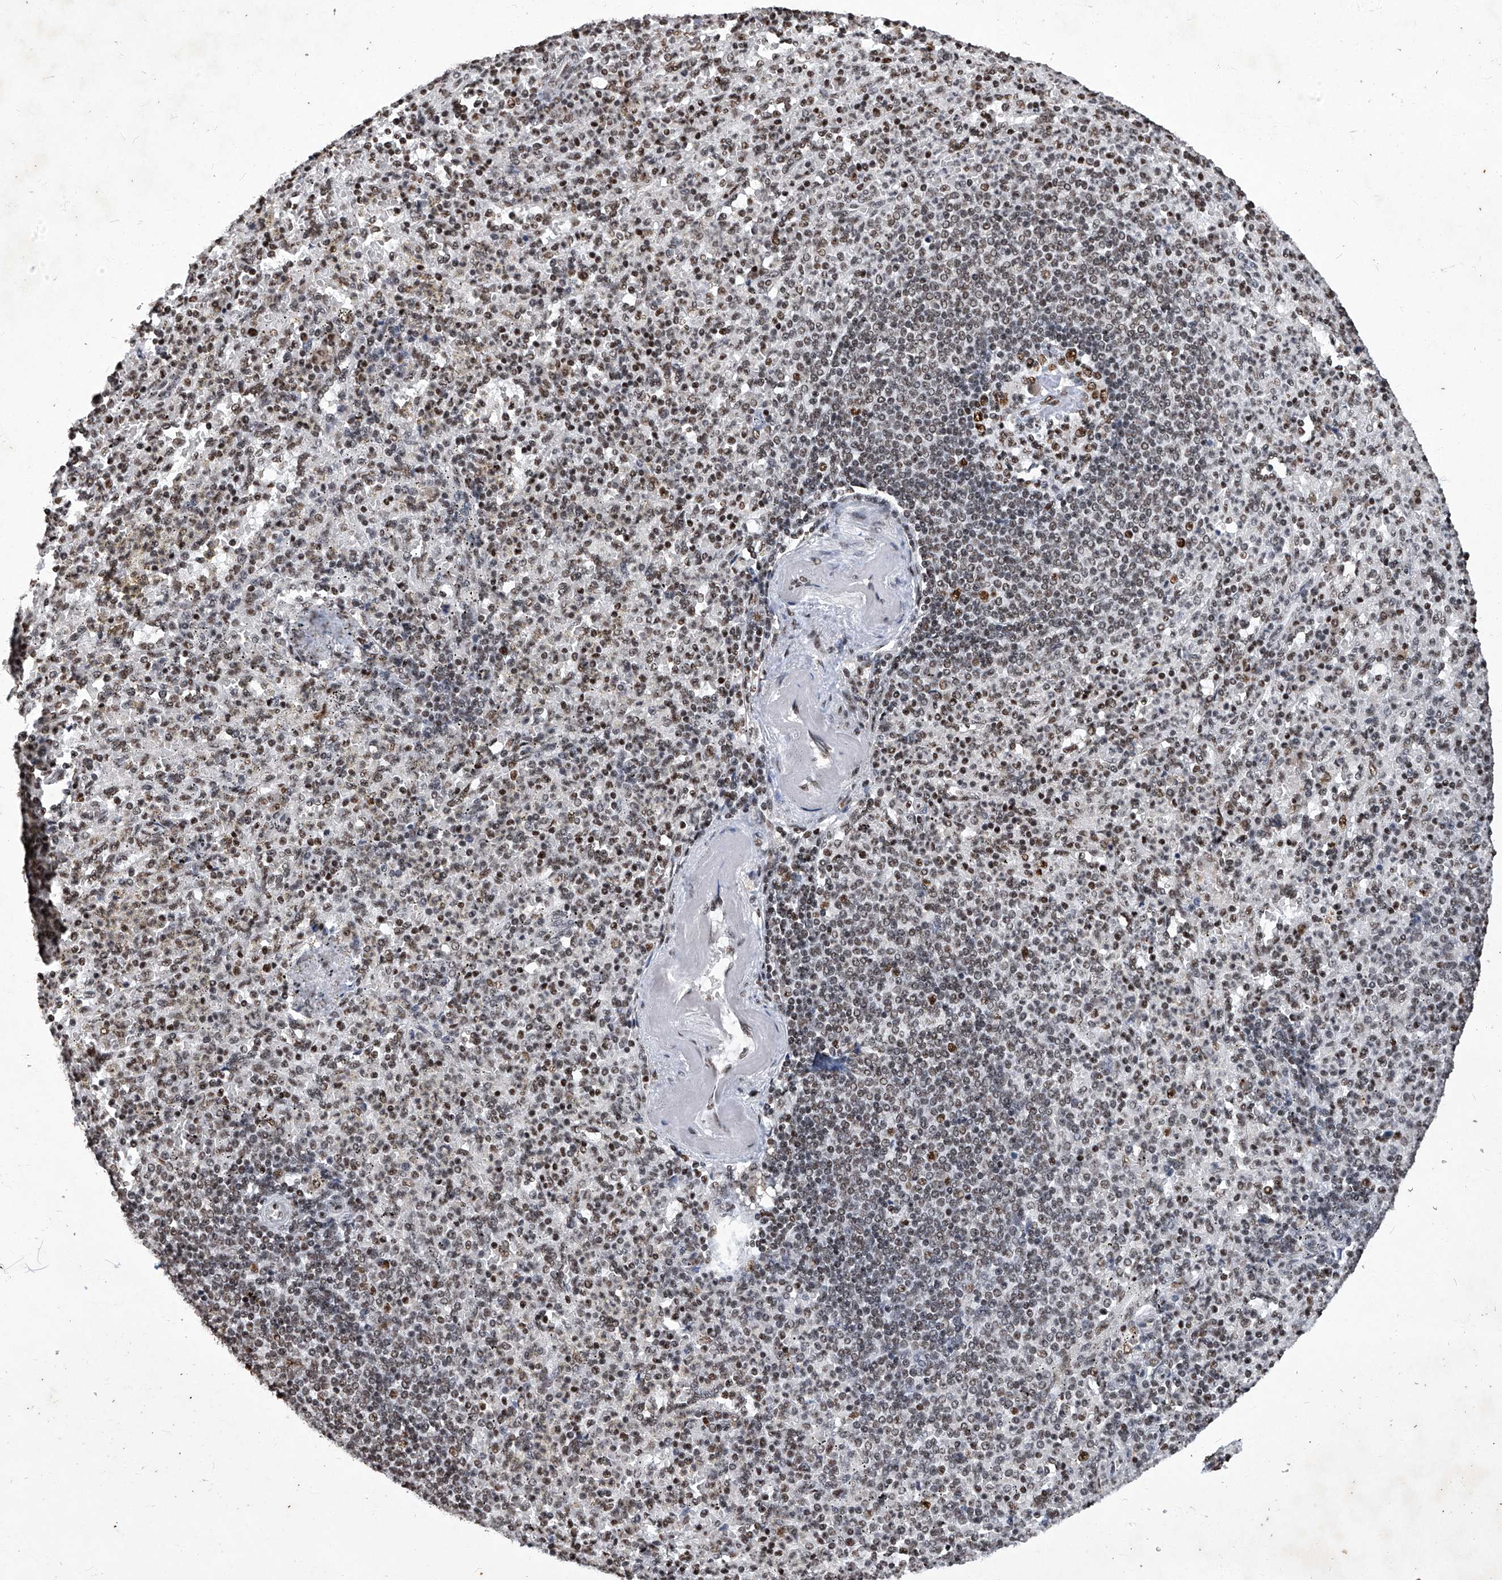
{"staining": {"intensity": "moderate", "quantity": ">75%", "location": "nuclear"}, "tissue": "spleen", "cell_type": "Cells in red pulp", "image_type": "normal", "snomed": [{"axis": "morphology", "description": "Normal tissue, NOS"}, {"axis": "topography", "description": "Spleen"}], "caption": "This is a micrograph of immunohistochemistry staining of normal spleen, which shows moderate expression in the nuclear of cells in red pulp.", "gene": "HBP1", "patient": {"sex": "female", "age": 74}}